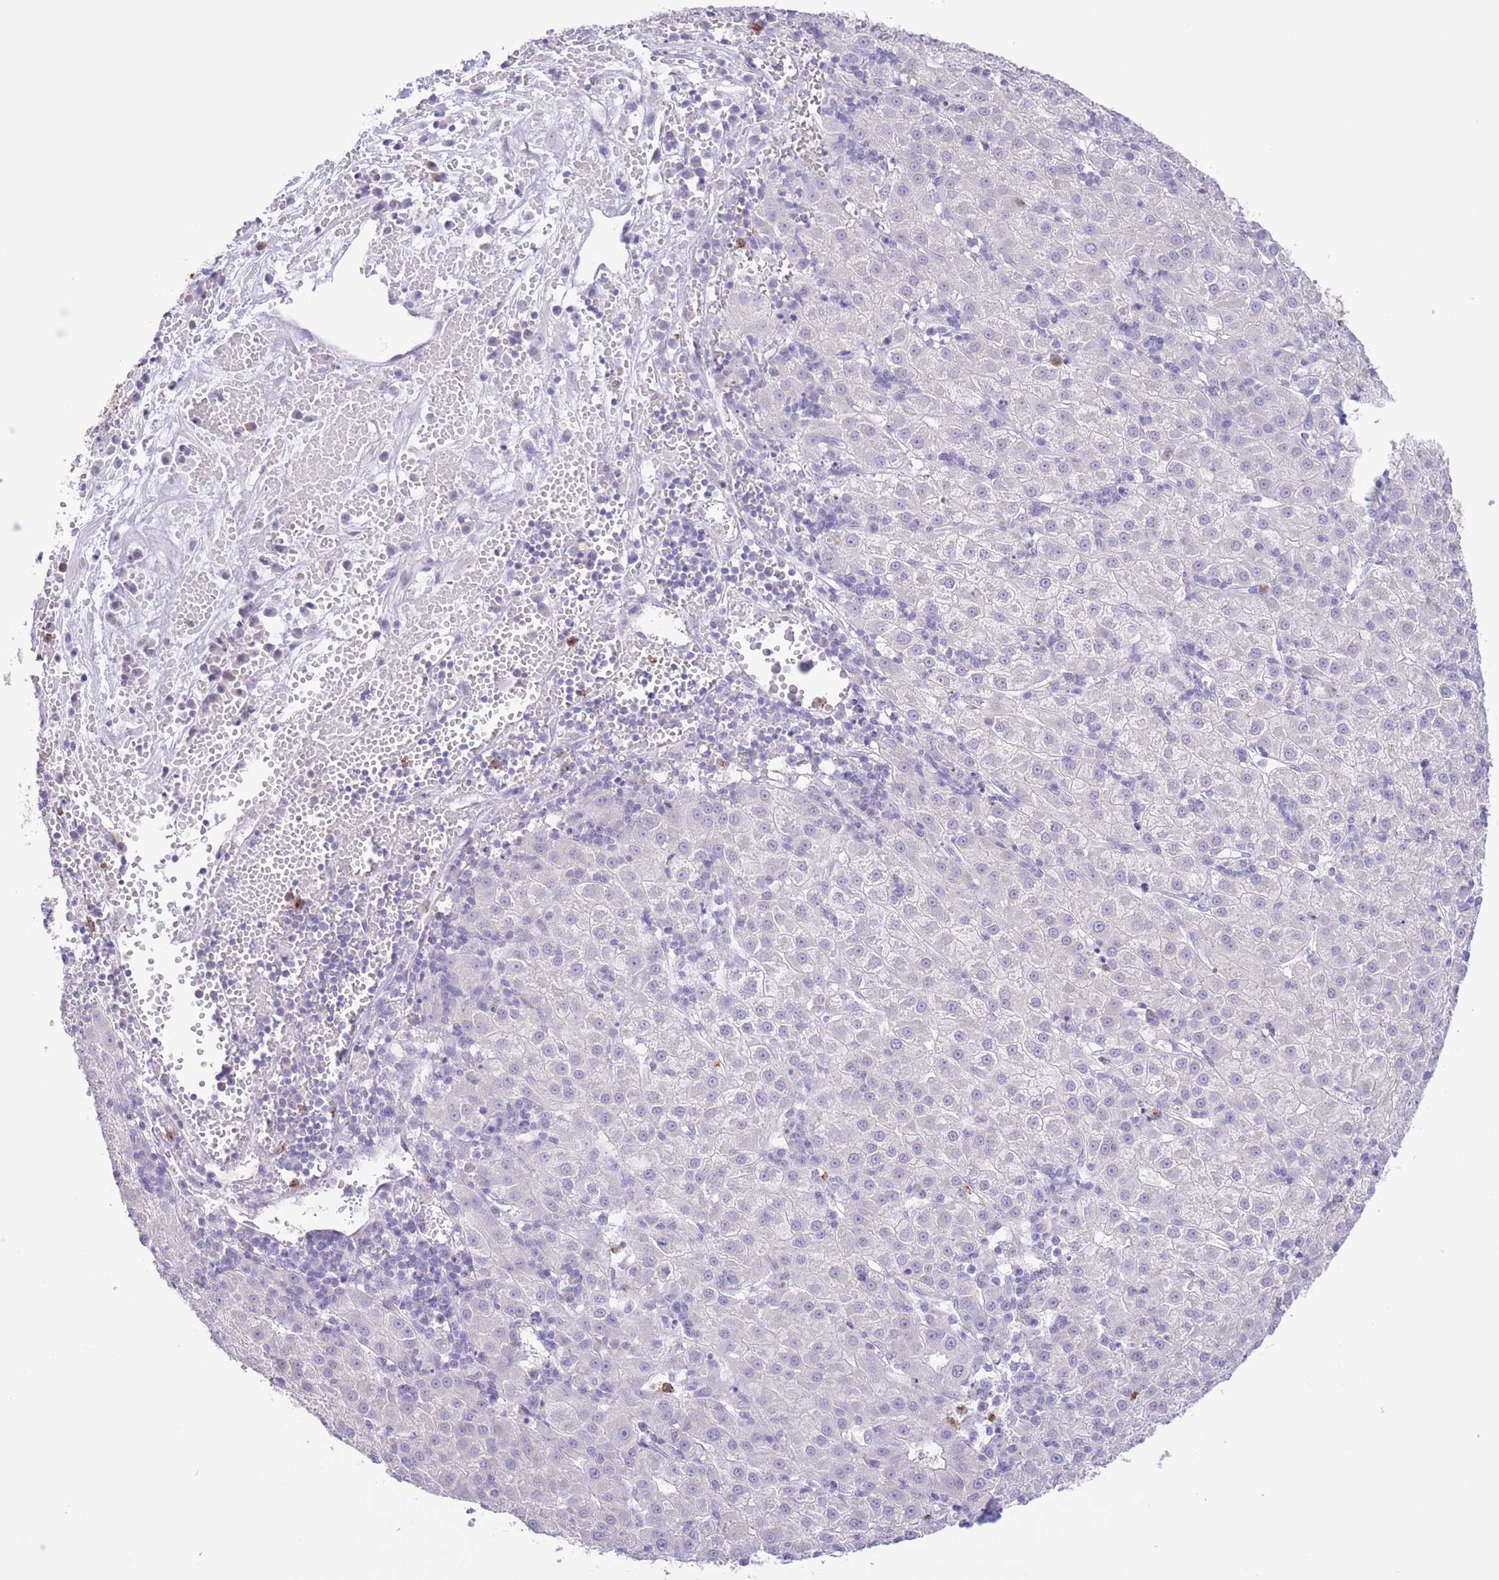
{"staining": {"intensity": "negative", "quantity": "none", "location": "none"}, "tissue": "liver cancer", "cell_type": "Tumor cells", "image_type": "cancer", "snomed": [{"axis": "morphology", "description": "Carcinoma, Hepatocellular, NOS"}, {"axis": "topography", "description": "Liver"}], "caption": "There is no significant expression in tumor cells of liver cancer (hepatocellular carcinoma).", "gene": "LCLAT1", "patient": {"sex": "male", "age": 76}}